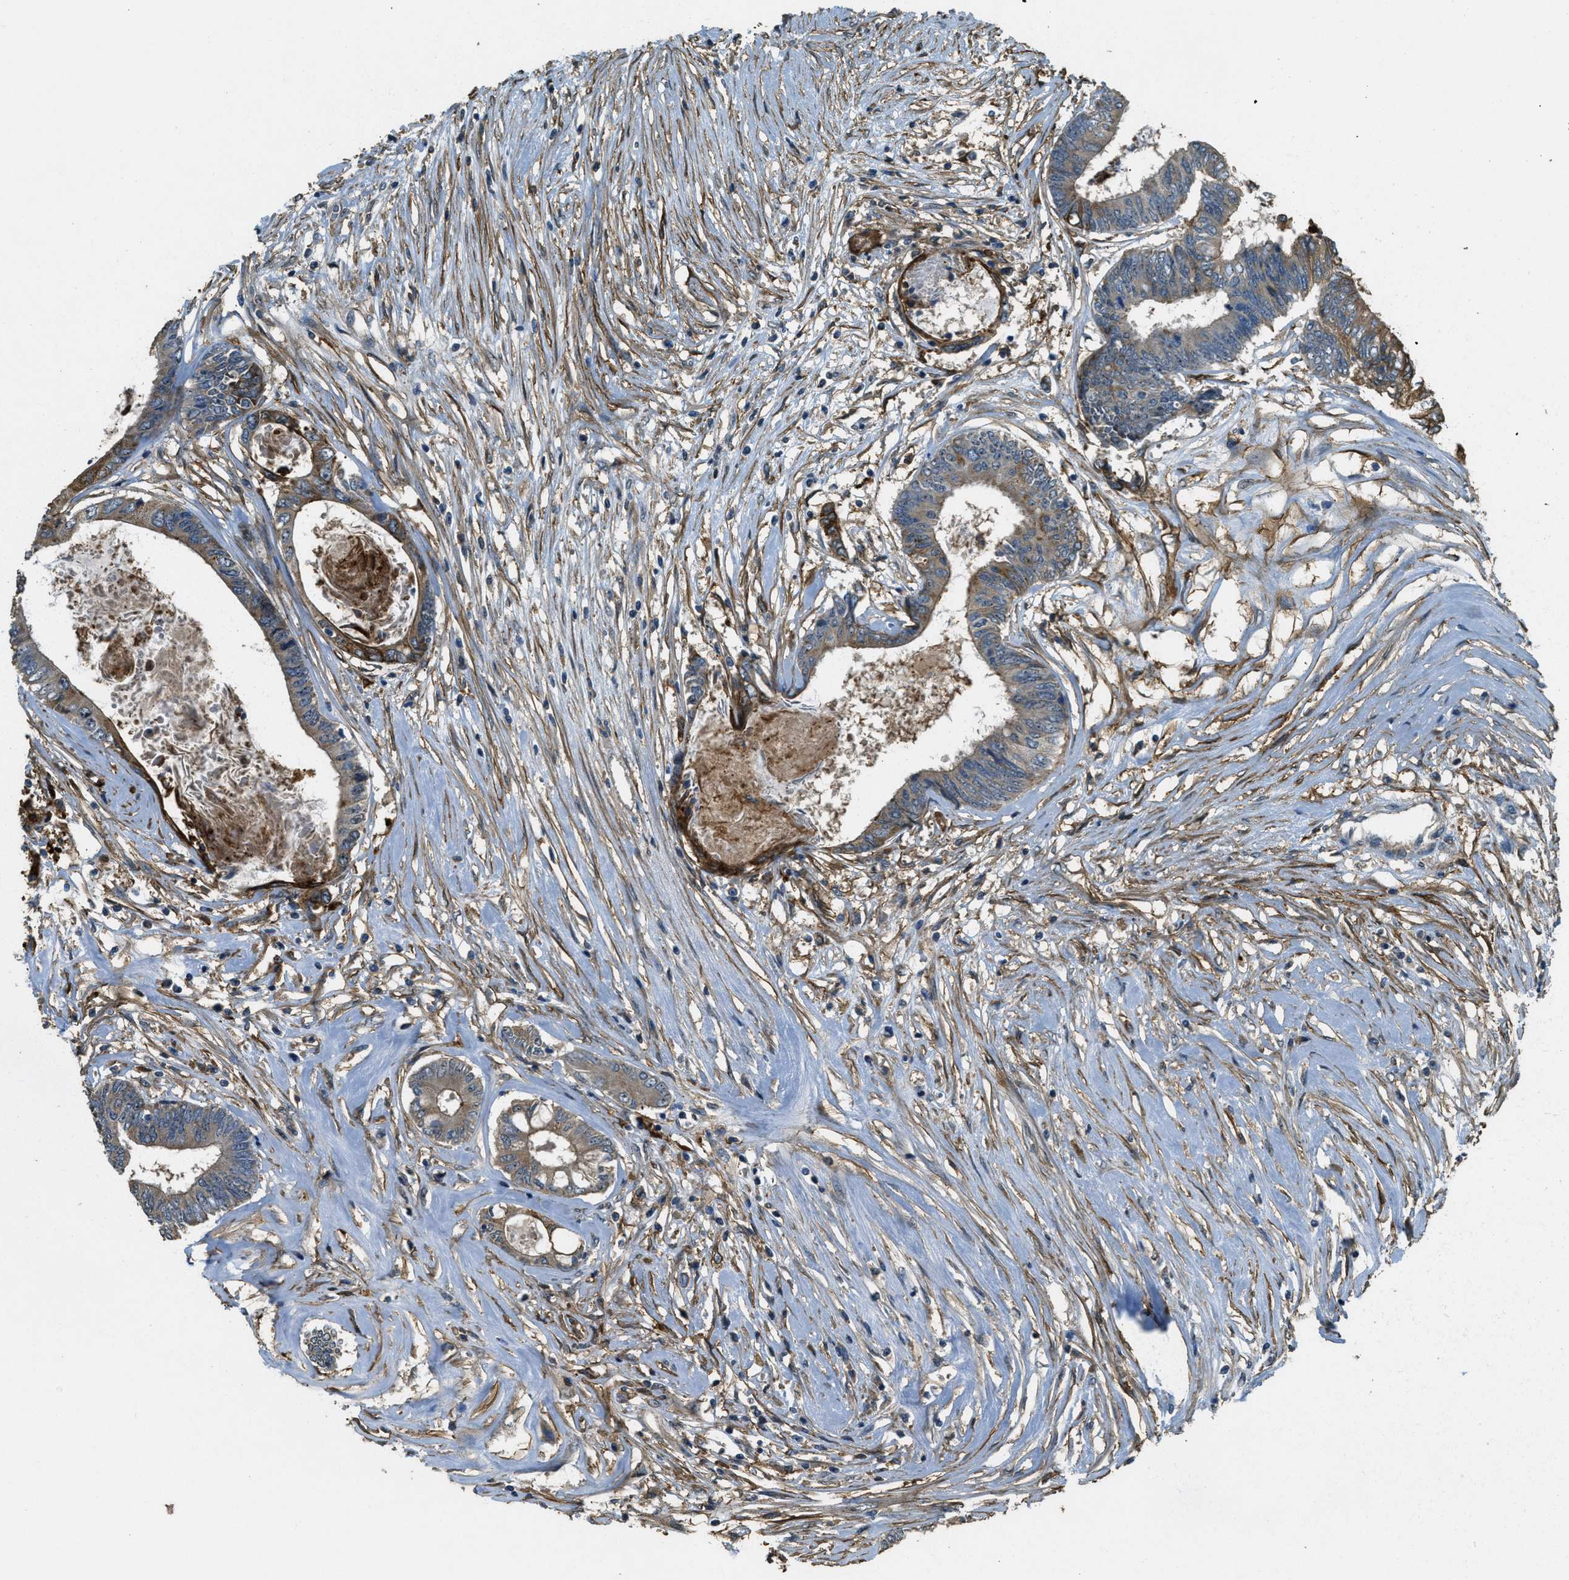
{"staining": {"intensity": "moderate", "quantity": ">75%", "location": "cytoplasmic/membranous"}, "tissue": "colorectal cancer", "cell_type": "Tumor cells", "image_type": "cancer", "snomed": [{"axis": "morphology", "description": "Adenocarcinoma, NOS"}, {"axis": "topography", "description": "Rectum"}], "caption": "Immunohistochemical staining of colorectal cancer (adenocarcinoma) exhibits medium levels of moderate cytoplasmic/membranous protein staining in approximately >75% of tumor cells.", "gene": "OSMR", "patient": {"sex": "male", "age": 63}}